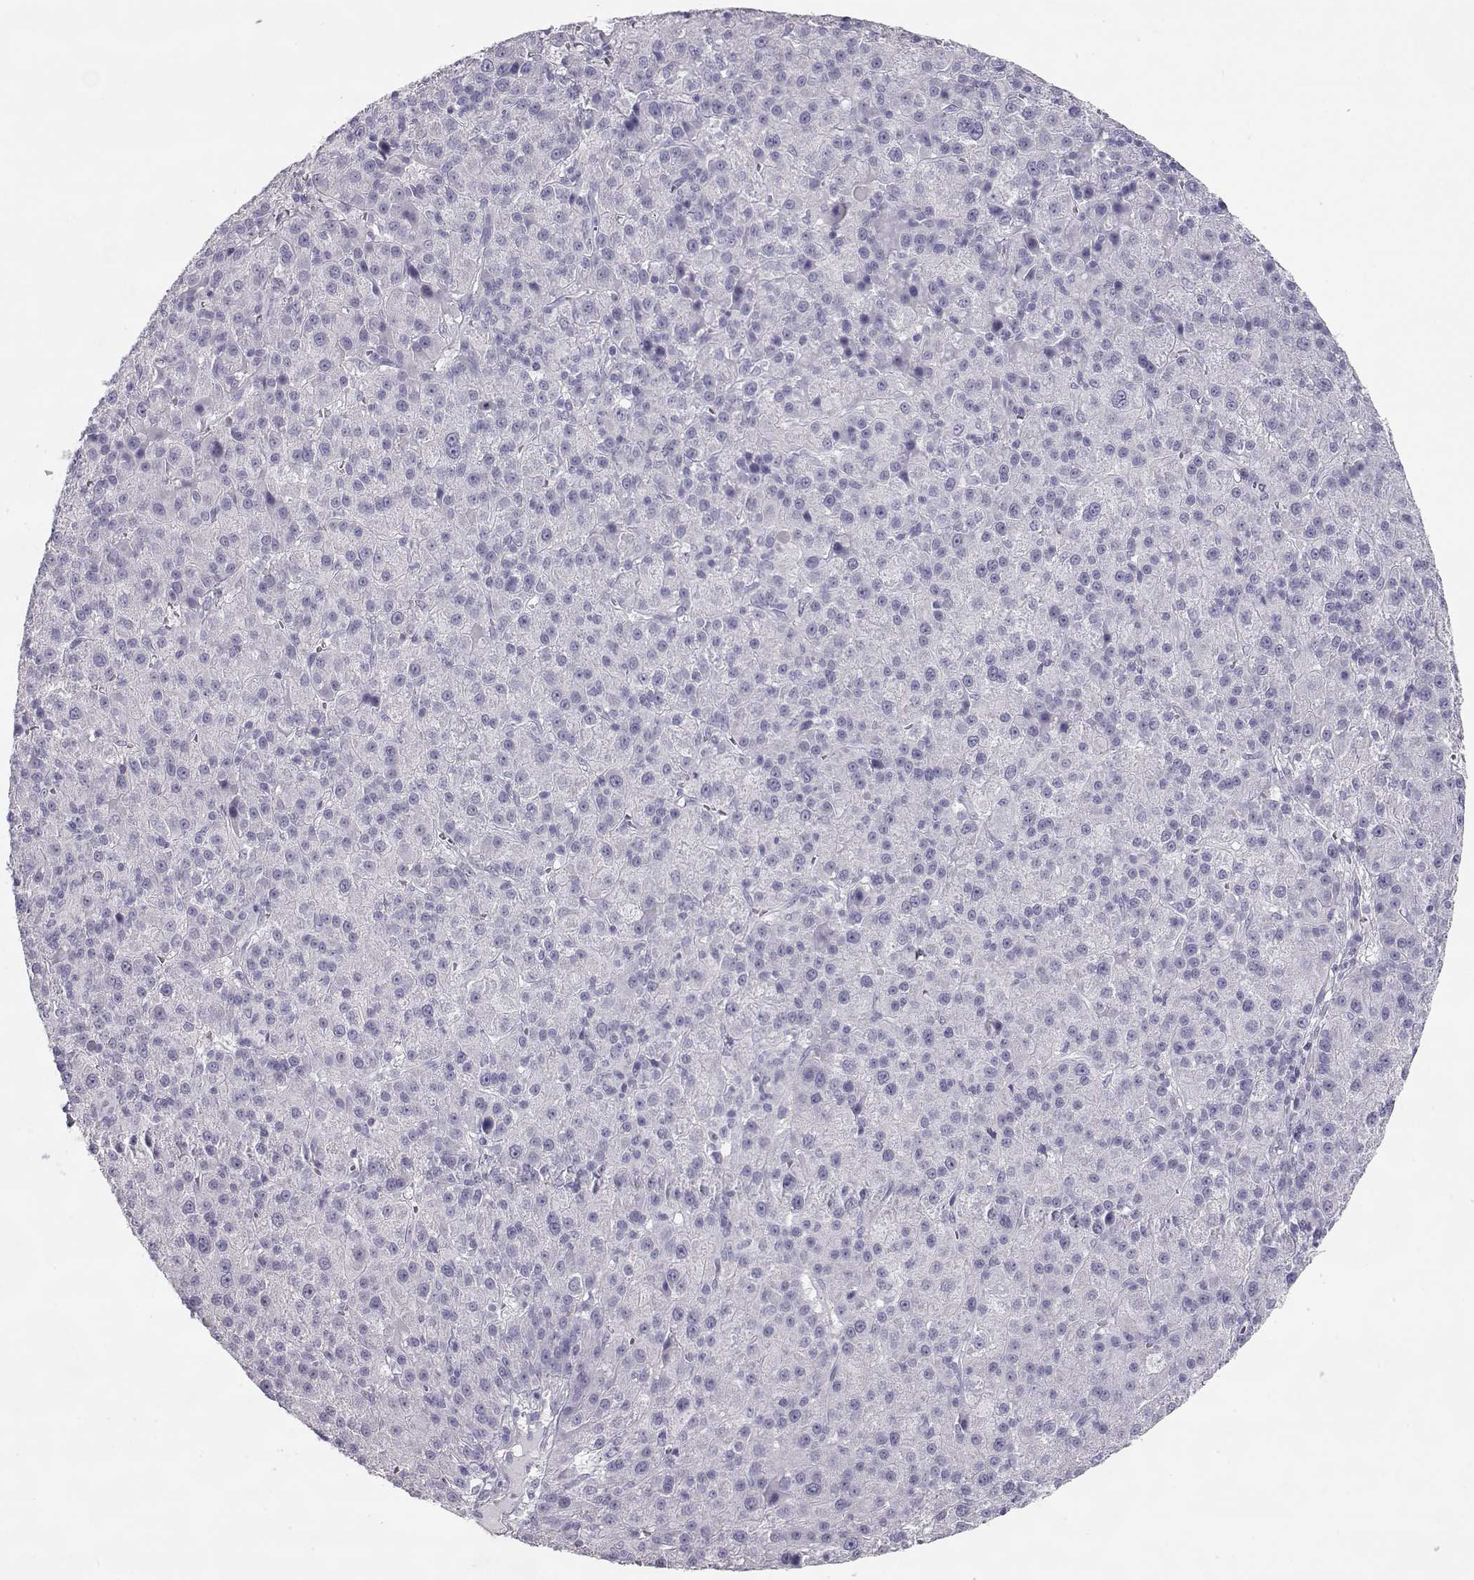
{"staining": {"intensity": "negative", "quantity": "none", "location": "none"}, "tissue": "liver cancer", "cell_type": "Tumor cells", "image_type": "cancer", "snomed": [{"axis": "morphology", "description": "Carcinoma, Hepatocellular, NOS"}, {"axis": "topography", "description": "Liver"}], "caption": "DAB (3,3'-diaminobenzidine) immunohistochemical staining of liver cancer (hepatocellular carcinoma) reveals no significant positivity in tumor cells.", "gene": "SLITRK3", "patient": {"sex": "female", "age": 60}}